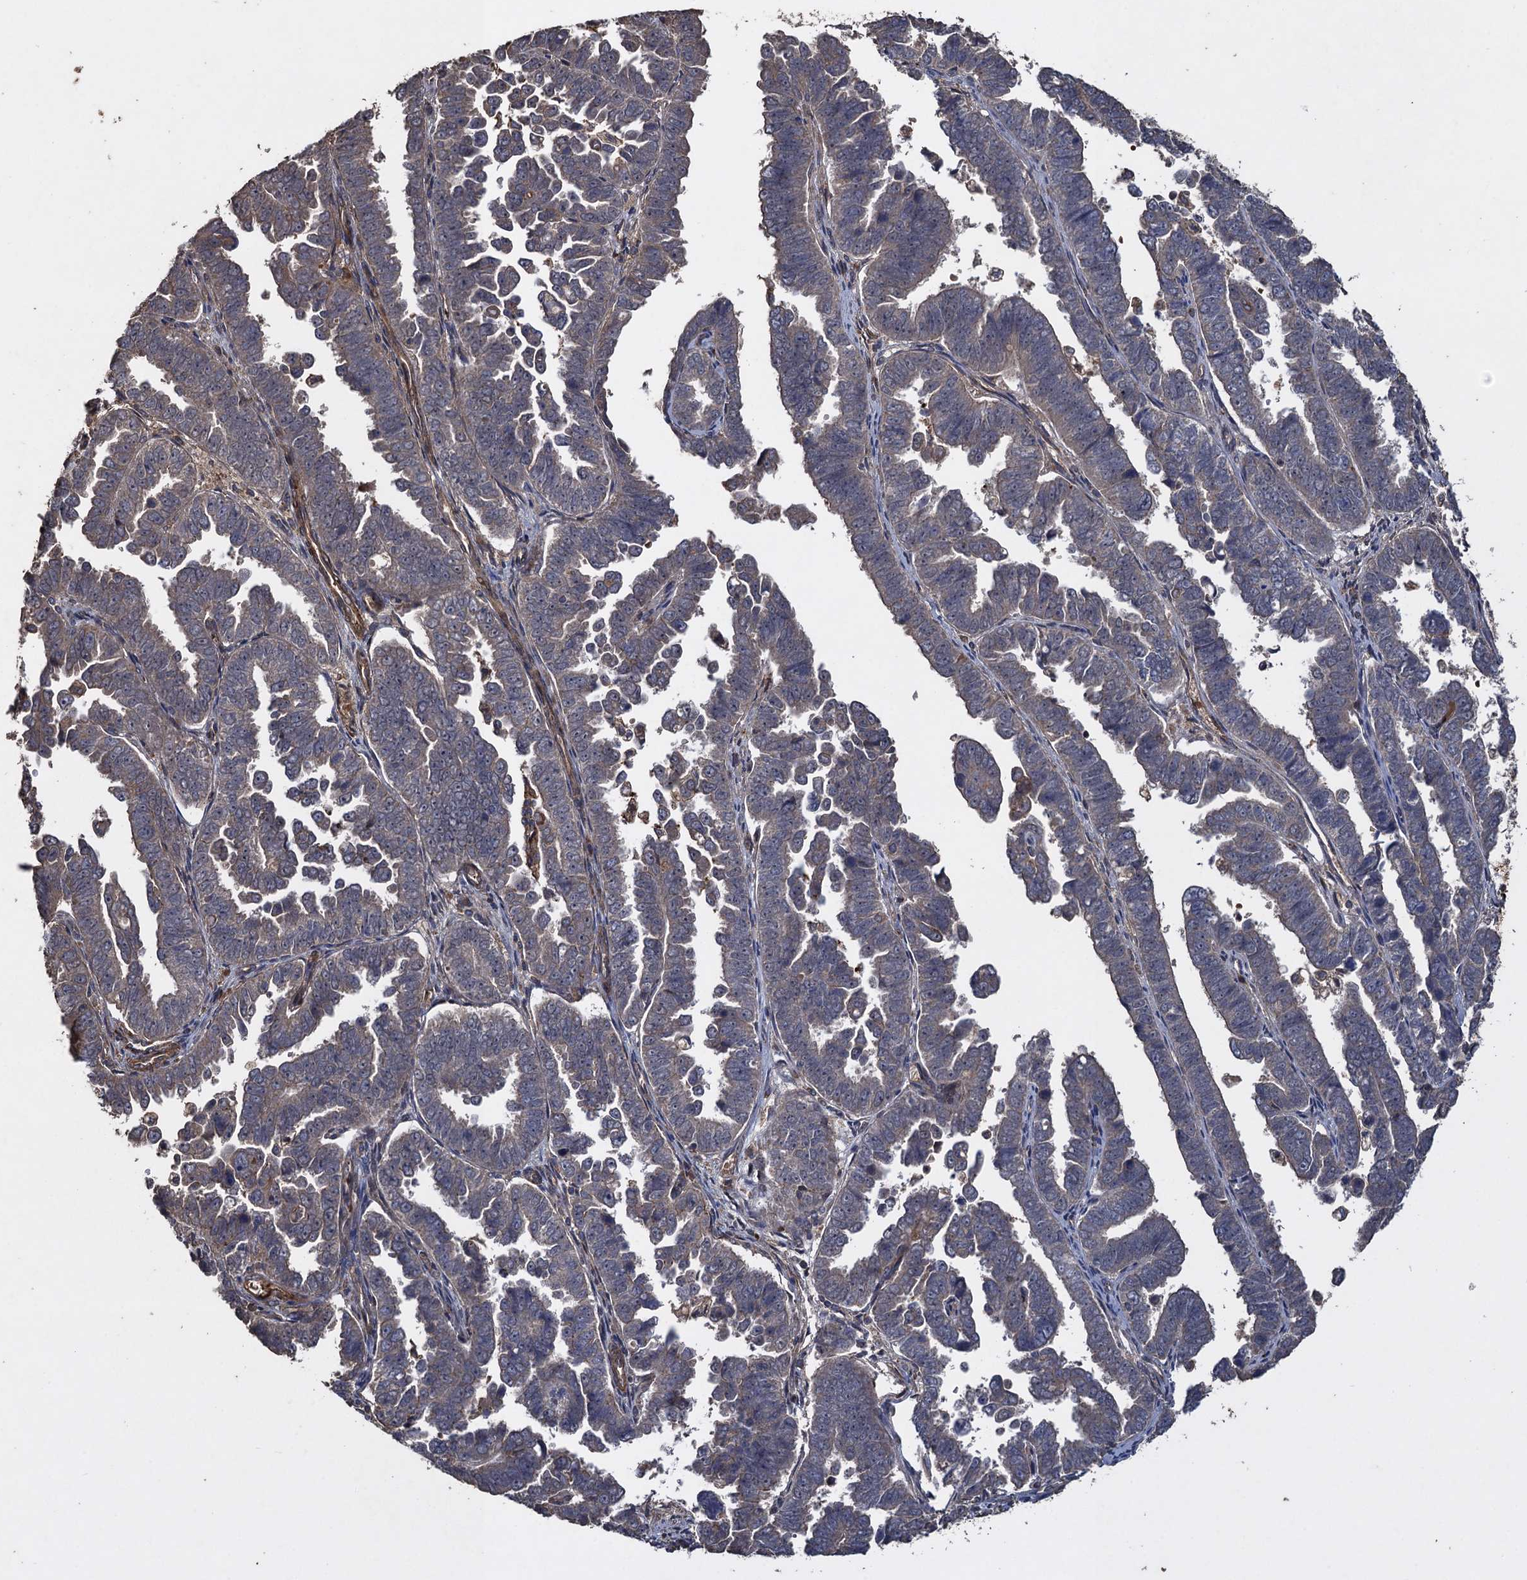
{"staining": {"intensity": "weak", "quantity": "<25%", "location": "cytoplasmic/membranous"}, "tissue": "endometrial cancer", "cell_type": "Tumor cells", "image_type": "cancer", "snomed": [{"axis": "morphology", "description": "Adenocarcinoma, NOS"}, {"axis": "topography", "description": "Endometrium"}], "caption": "Human endometrial adenocarcinoma stained for a protein using immunohistochemistry (IHC) shows no expression in tumor cells.", "gene": "TXNDC11", "patient": {"sex": "female", "age": 75}}